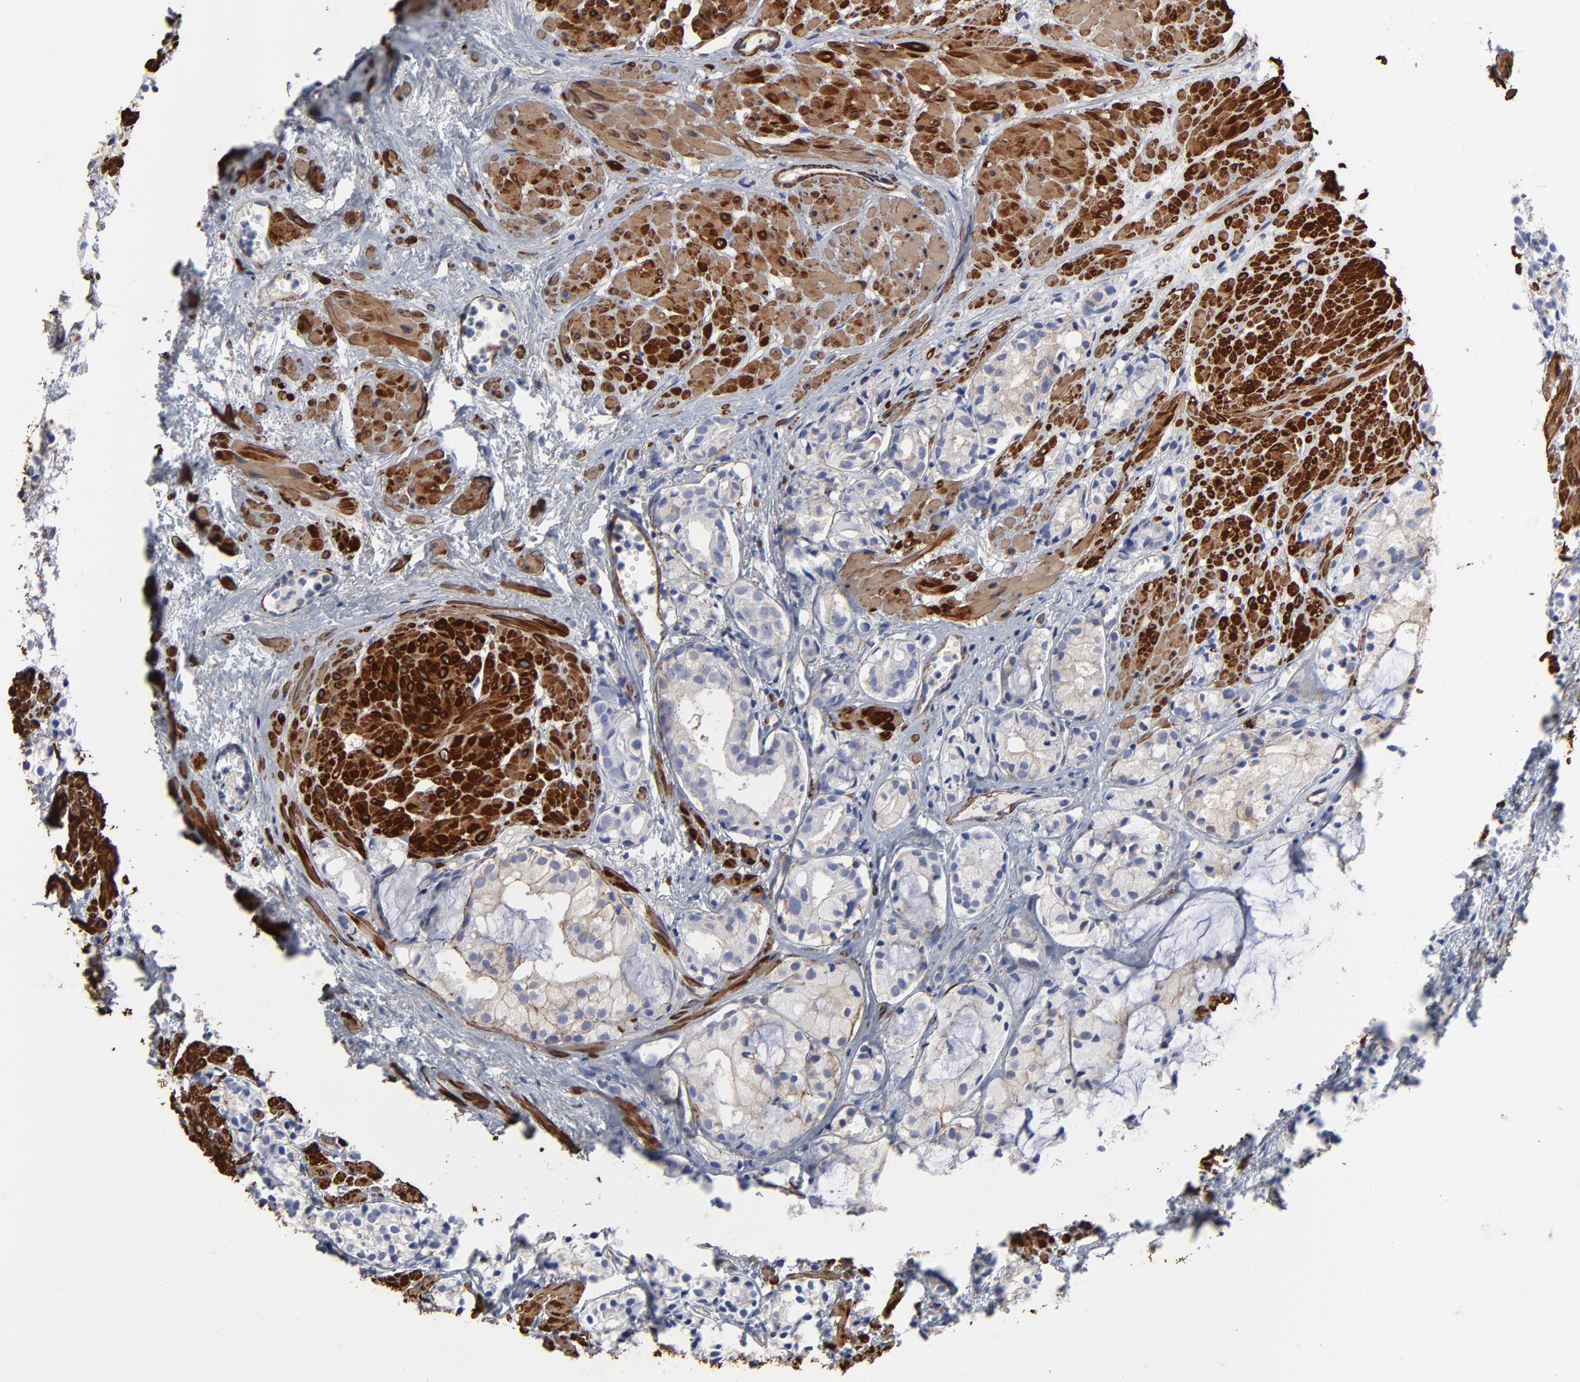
{"staining": {"intensity": "weak", "quantity": "25%-75%", "location": "cytoplasmic/membranous"}, "tissue": "prostate cancer", "cell_type": "Tumor cells", "image_type": "cancer", "snomed": [{"axis": "morphology", "description": "Adenocarcinoma, High grade"}, {"axis": "topography", "description": "Prostate"}], "caption": "Adenocarcinoma (high-grade) (prostate) was stained to show a protein in brown. There is low levels of weak cytoplasmic/membranous expression in about 25%-75% of tumor cells.", "gene": "ACTA2", "patient": {"sex": "male", "age": 85}}